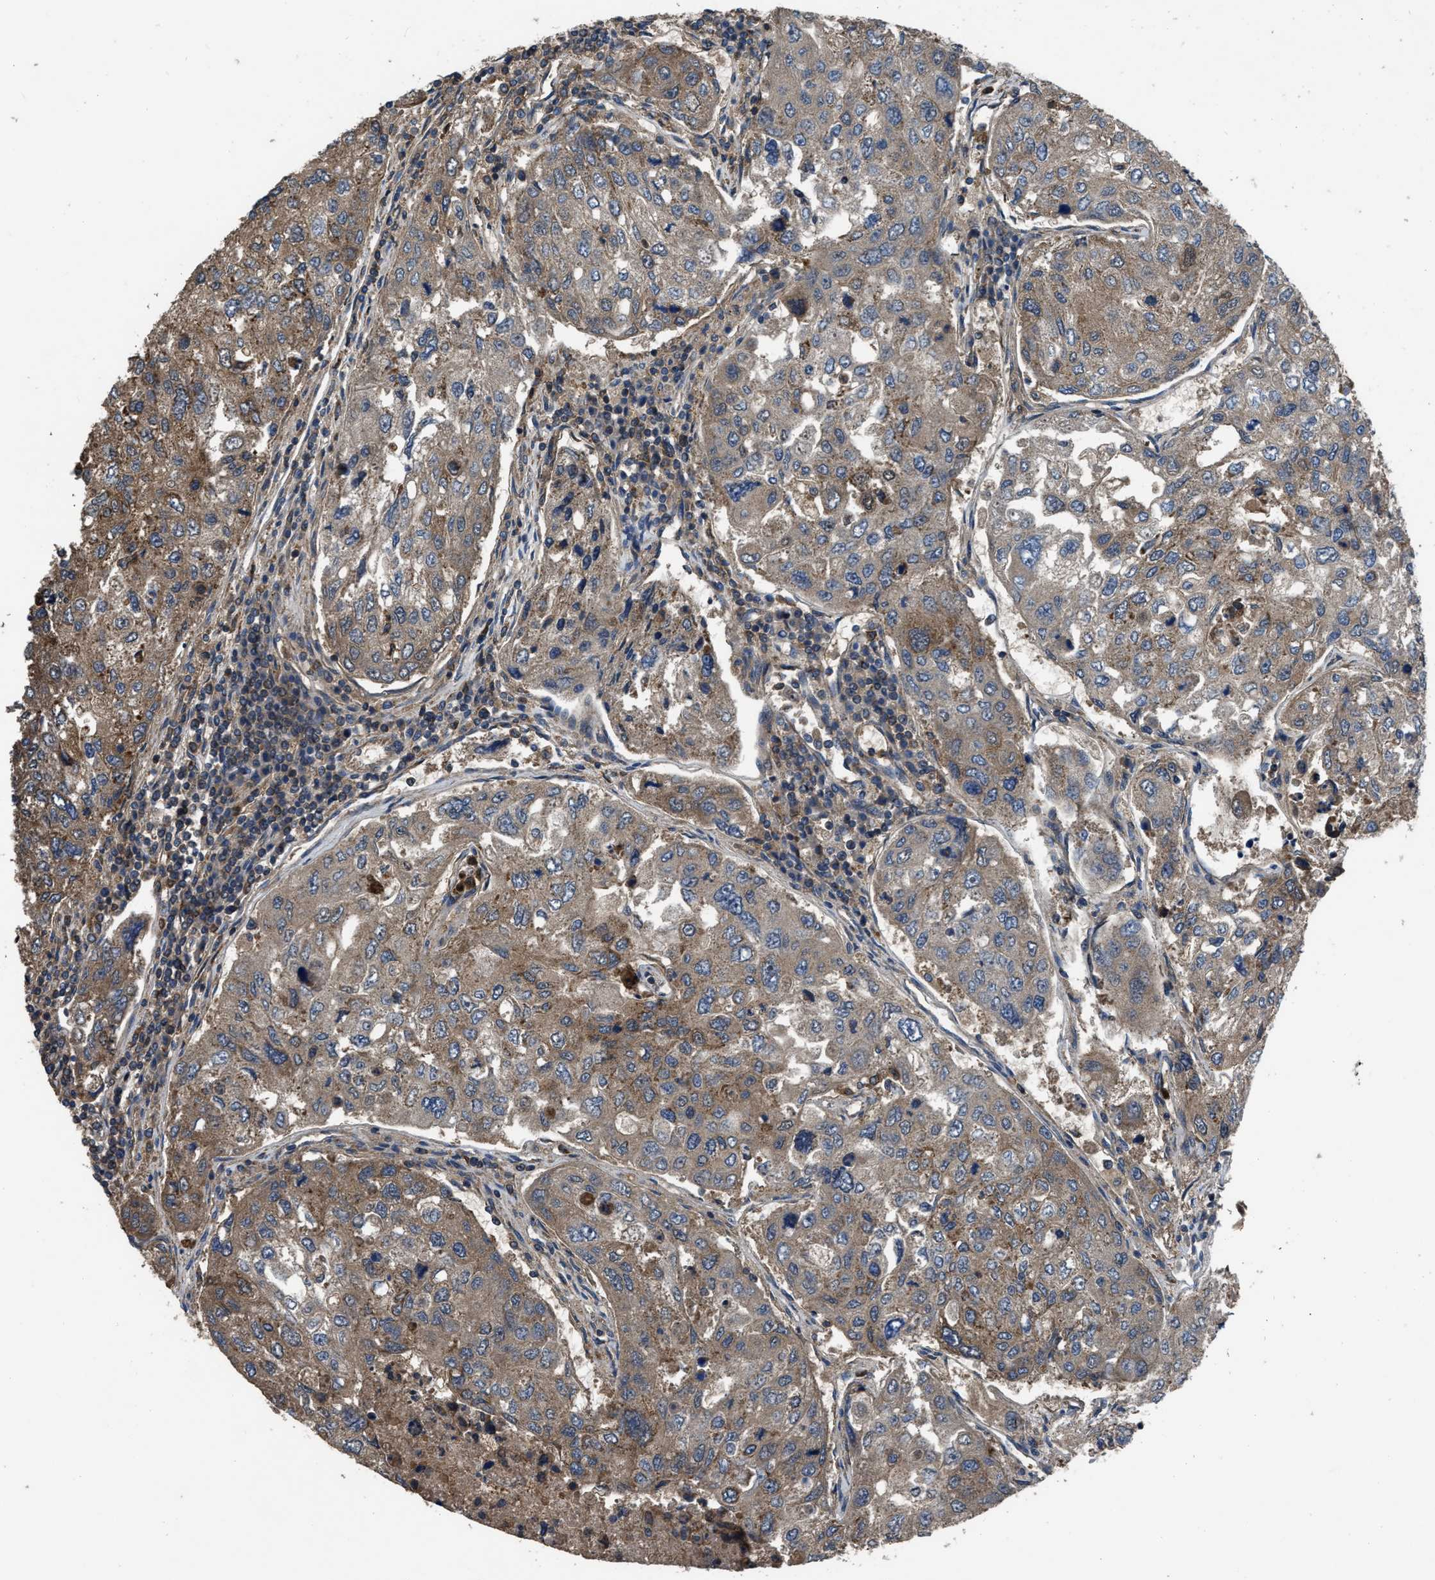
{"staining": {"intensity": "moderate", "quantity": ">75%", "location": "cytoplasmic/membranous"}, "tissue": "urothelial cancer", "cell_type": "Tumor cells", "image_type": "cancer", "snomed": [{"axis": "morphology", "description": "Urothelial carcinoma, High grade"}, {"axis": "topography", "description": "Lymph node"}, {"axis": "topography", "description": "Urinary bladder"}], "caption": "High-grade urothelial carcinoma was stained to show a protein in brown. There is medium levels of moderate cytoplasmic/membranous positivity in about >75% of tumor cells.", "gene": "USP25", "patient": {"sex": "male", "age": 51}}